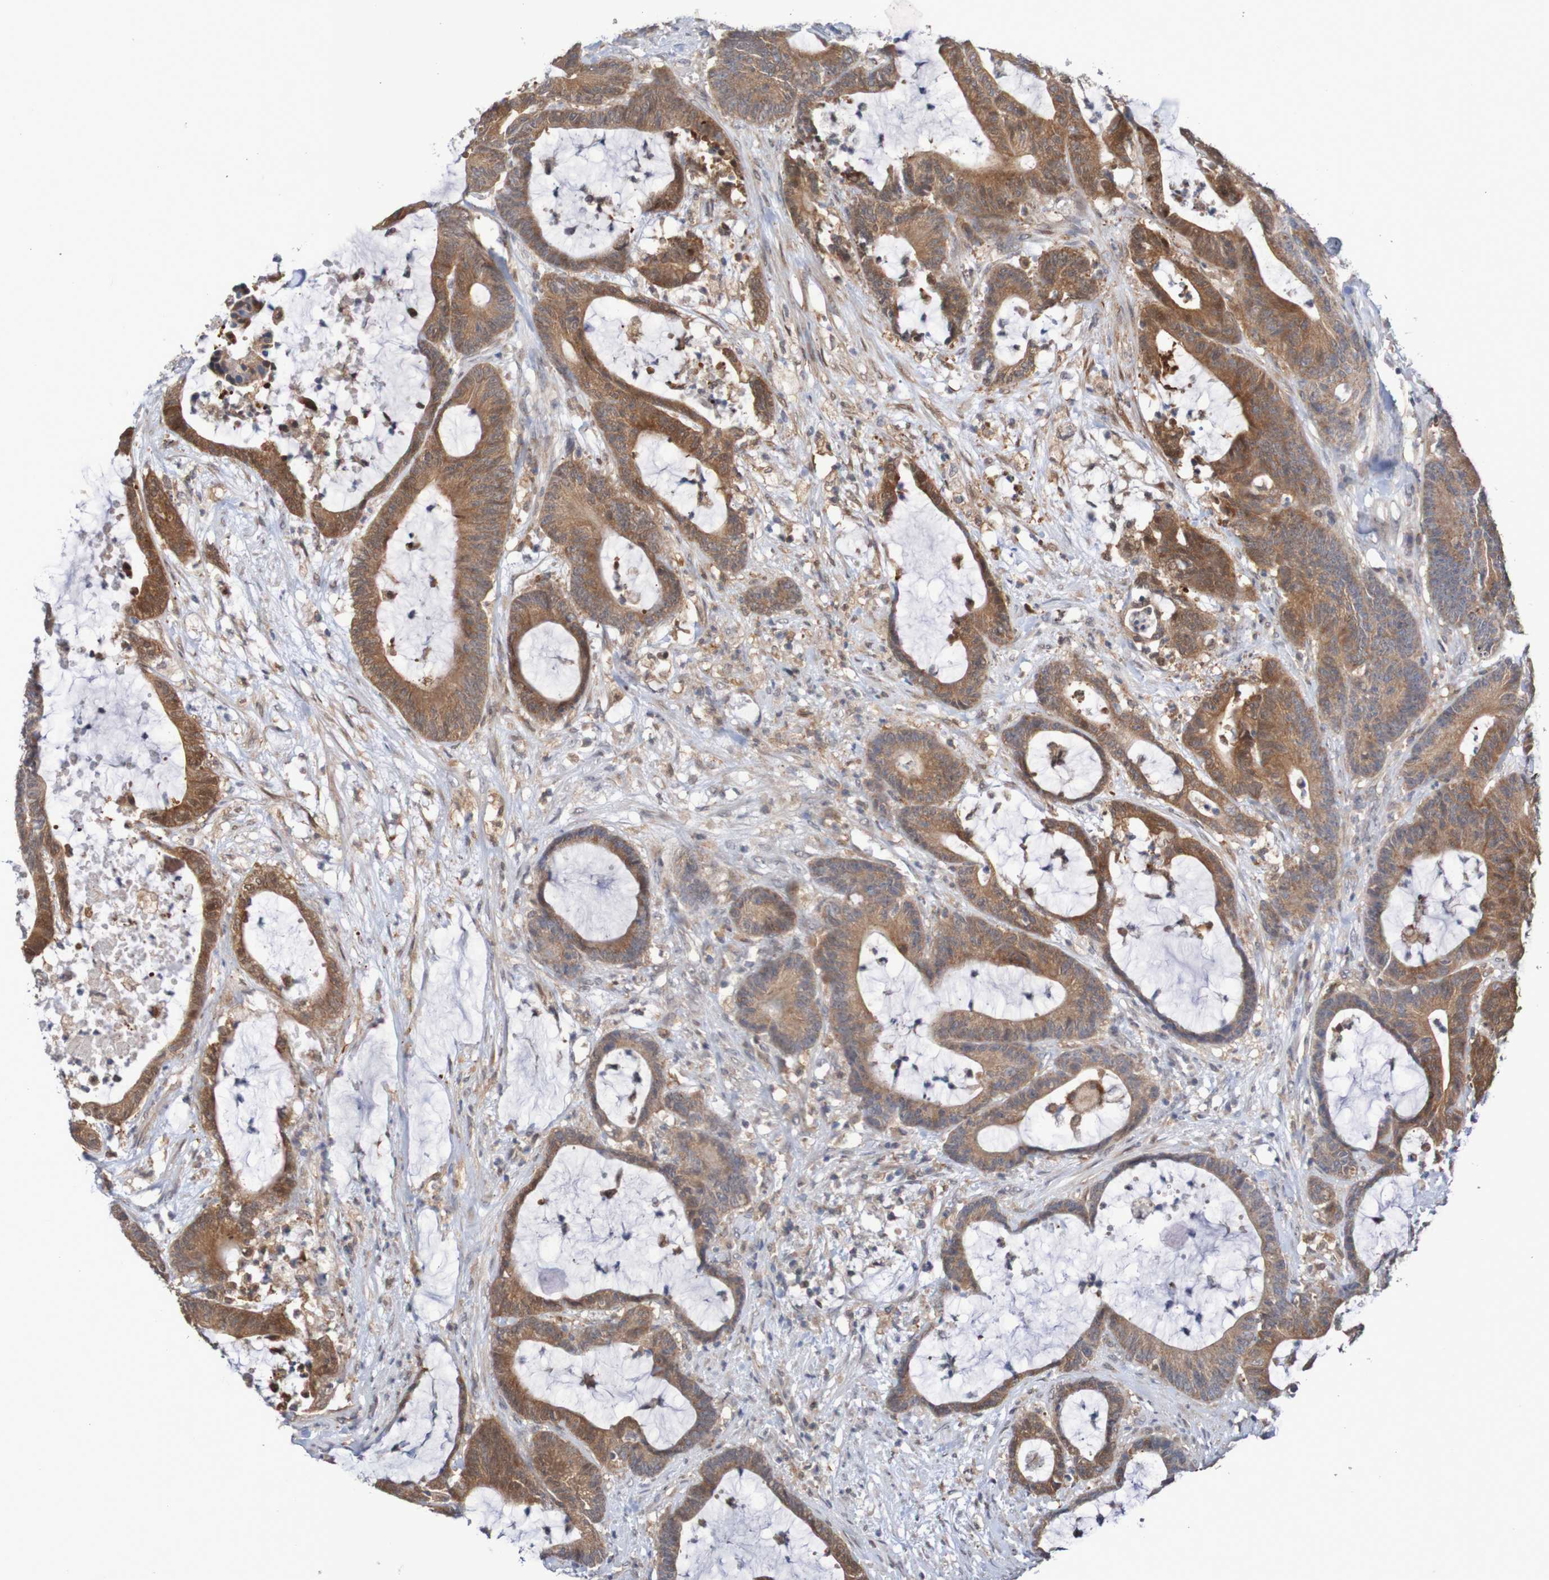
{"staining": {"intensity": "strong", "quantity": ">75%", "location": "cytoplasmic/membranous"}, "tissue": "colorectal cancer", "cell_type": "Tumor cells", "image_type": "cancer", "snomed": [{"axis": "morphology", "description": "Adenocarcinoma, NOS"}, {"axis": "topography", "description": "Colon"}], "caption": "The immunohistochemical stain shows strong cytoplasmic/membranous expression in tumor cells of colorectal cancer (adenocarcinoma) tissue. The staining was performed using DAB, with brown indicating positive protein expression. Nuclei are stained blue with hematoxylin.", "gene": "C3orf18", "patient": {"sex": "female", "age": 84}}